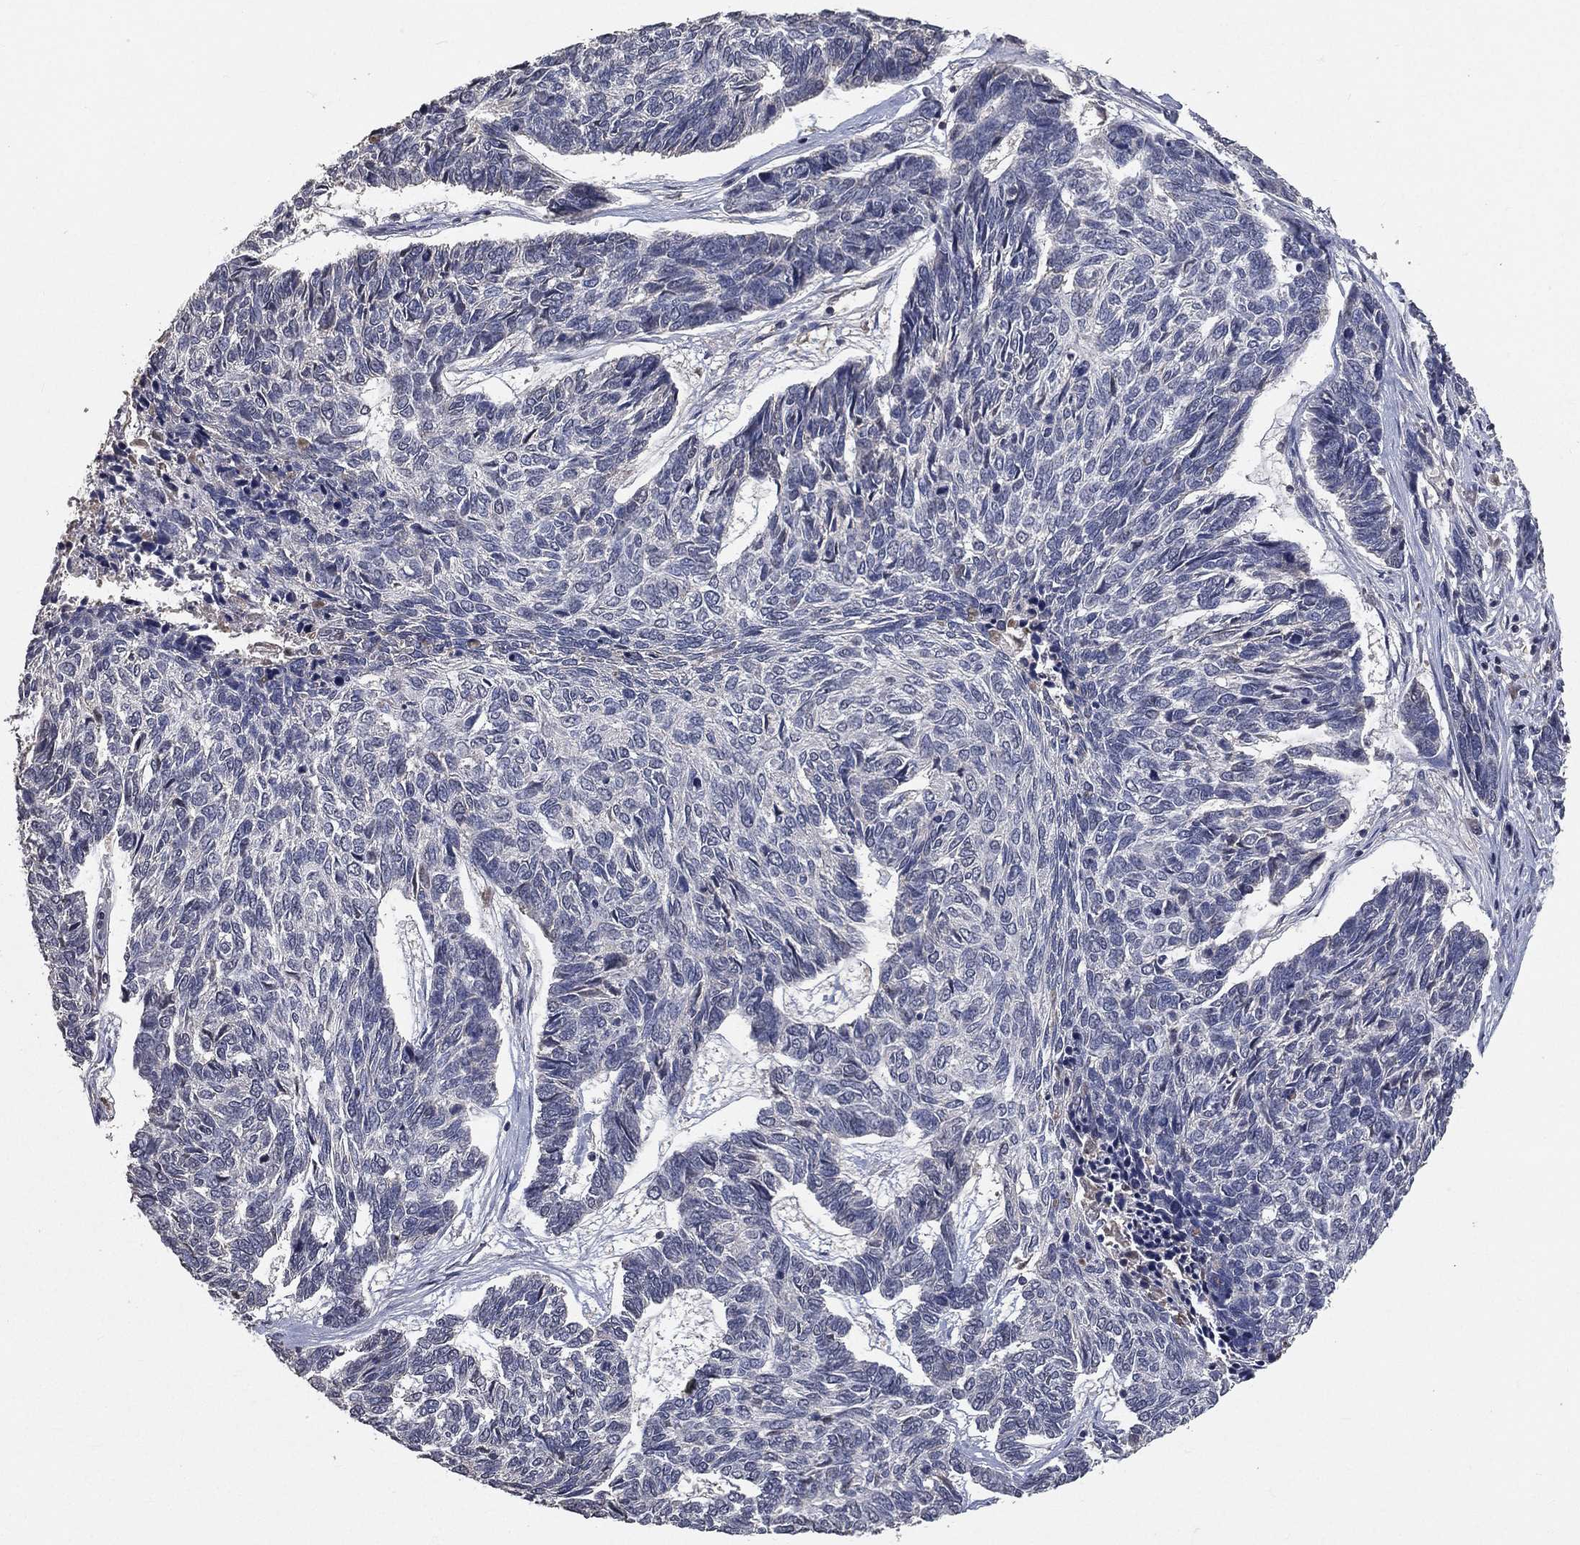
{"staining": {"intensity": "negative", "quantity": "none", "location": "none"}, "tissue": "skin cancer", "cell_type": "Tumor cells", "image_type": "cancer", "snomed": [{"axis": "morphology", "description": "Basal cell carcinoma"}, {"axis": "topography", "description": "Skin"}], "caption": "Human skin cancer (basal cell carcinoma) stained for a protein using immunohistochemistry reveals no expression in tumor cells.", "gene": "SNAP25", "patient": {"sex": "female", "age": 65}}